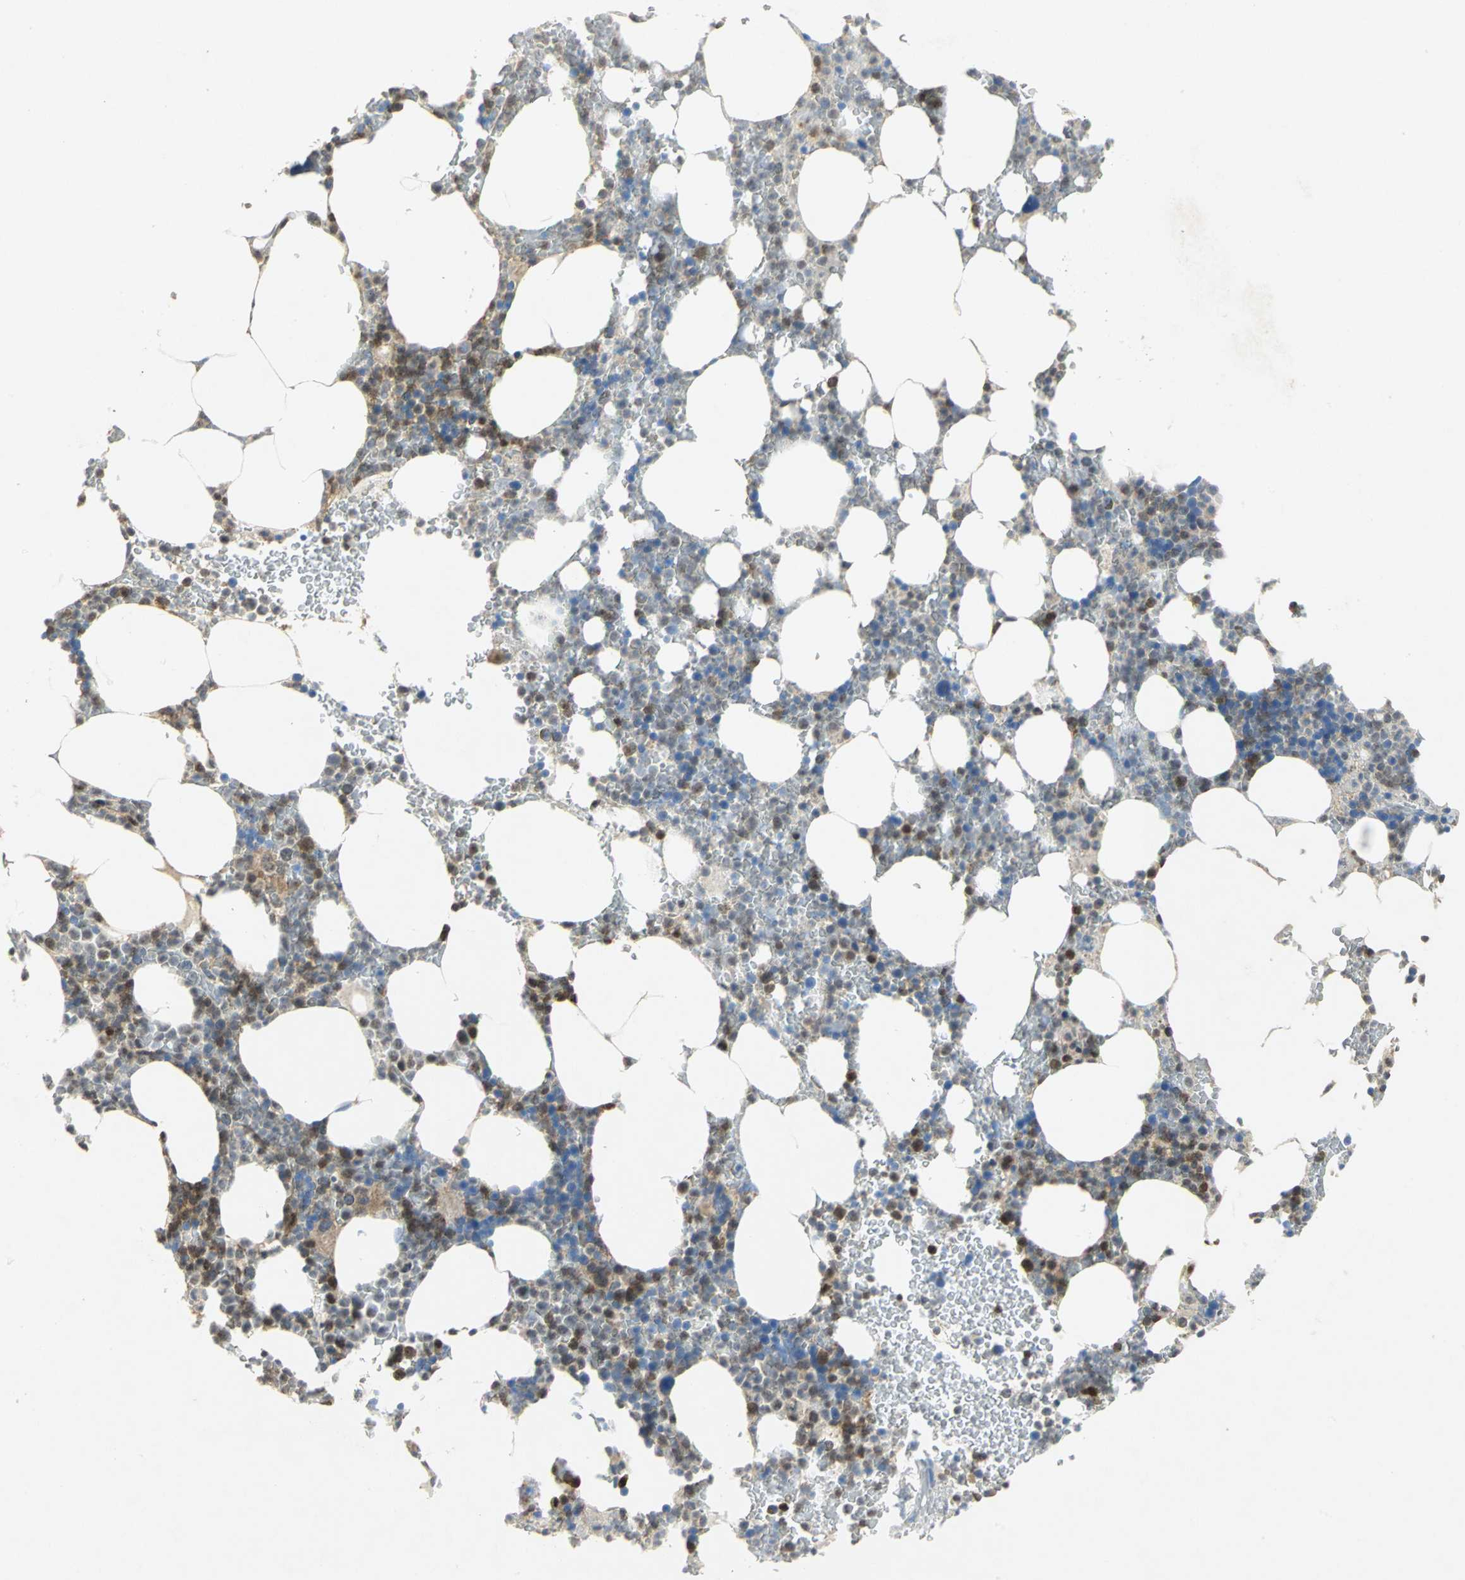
{"staining": {"intensity": "strong", "quantity": "25%-75%", "location": "nuclear"}, "tissue": "bone marrow", "cell_type": "Hematopoietic cells", "image_type": "normal", "snomed": [{"axis": "morphology", "description": "Normal tissue, NOS"}, {"axis": "topography", "description": "Bone marrow"}], "caption": "Bone marrow stained with a protein marker displays strong staining in hematopoietic cells.", "gene": "PPIA", "patient": {"sex": "female", "age": 66}}